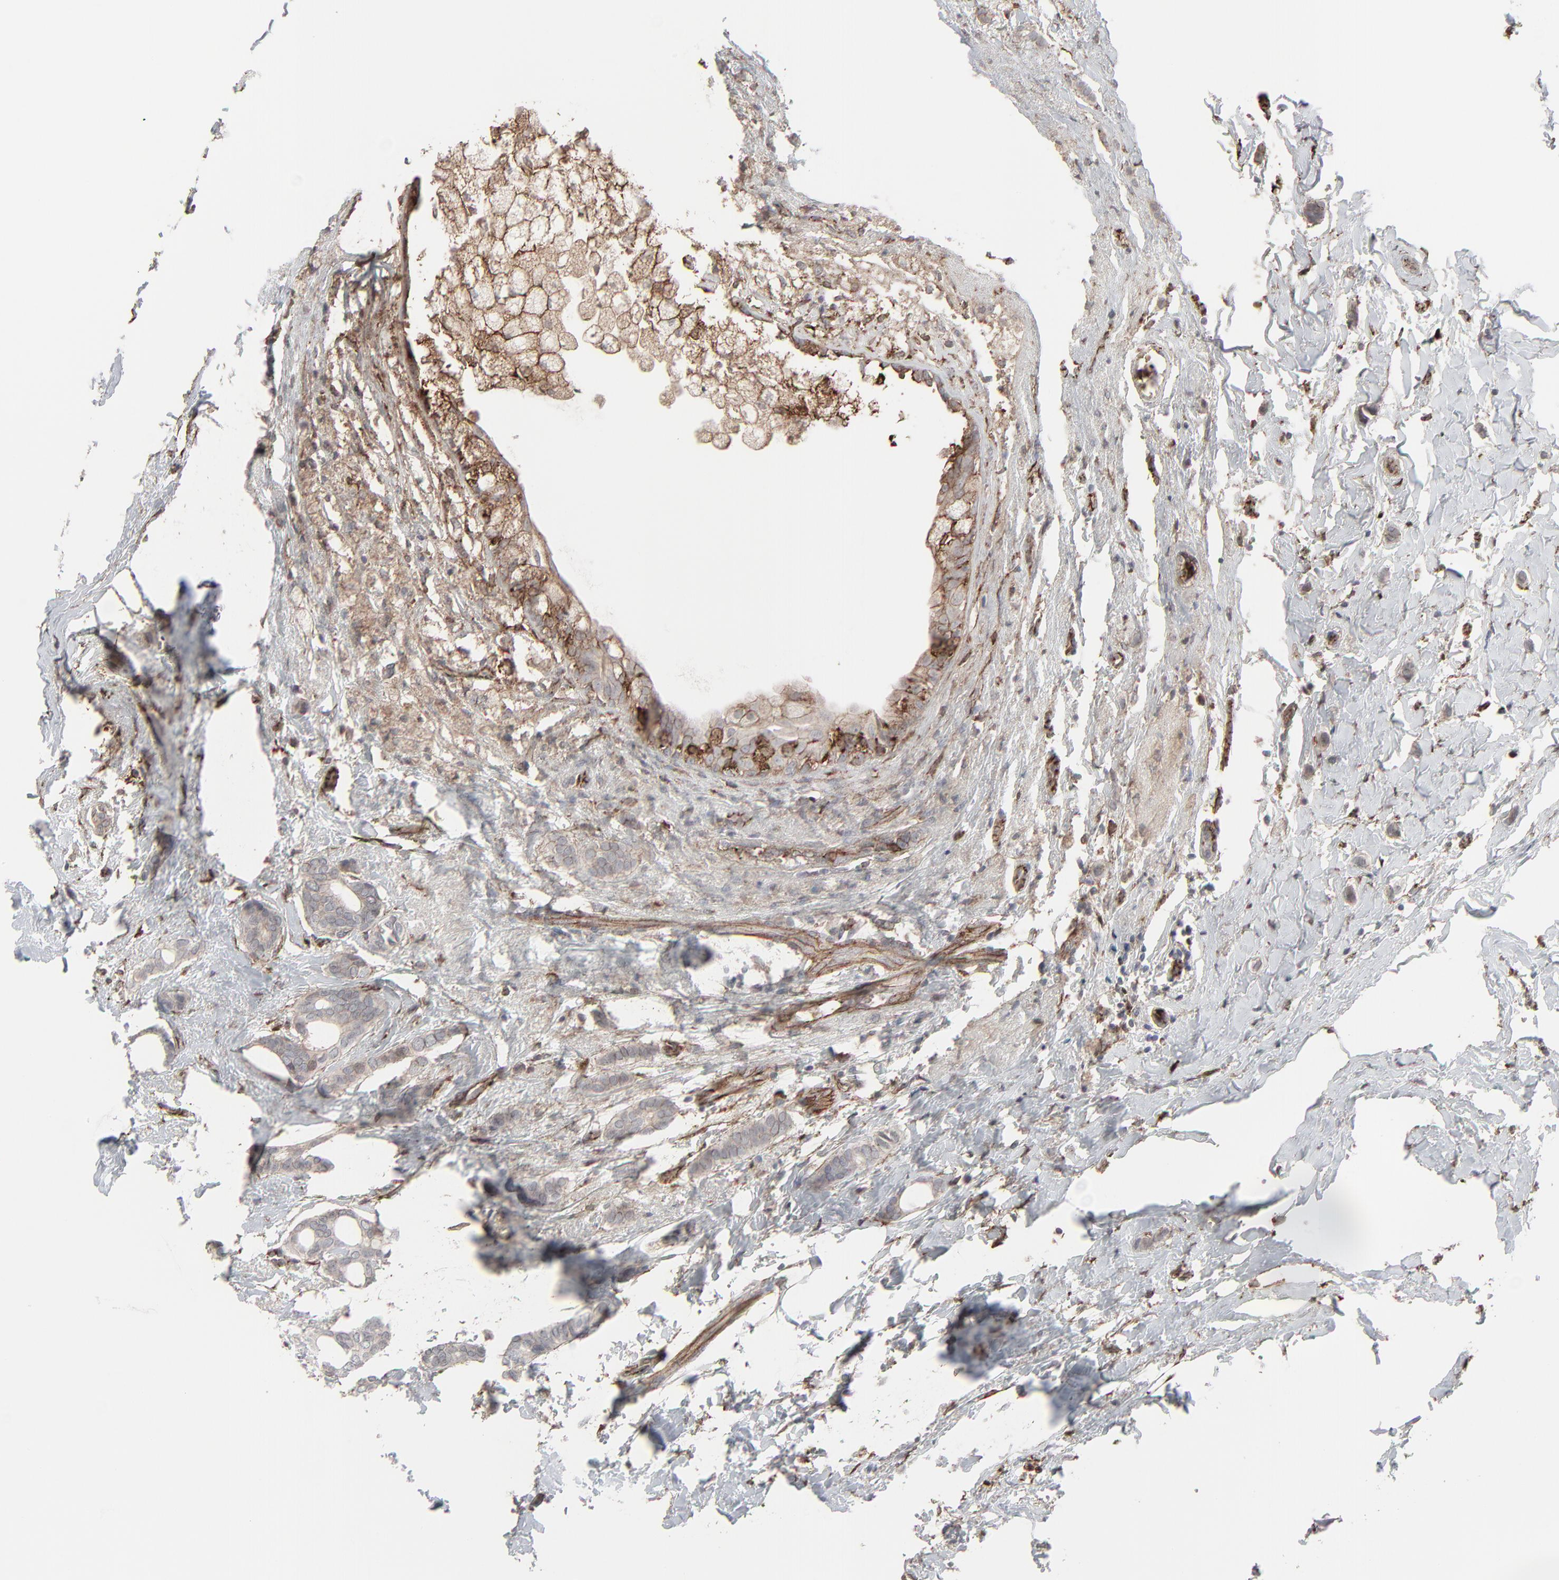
{"staining": {"intensity": "weak", "quantity": "25%-75%", "location": "cytoplasmic/membranous"}, "tissue": "breast cancer", "cell_type": "Tumor cells", "image_type": "cancer", "snomed": [{"axis": "morphology", "description": "Duct carcinoma"}, {"axis": "topography", "description": "Breast"}], "caption": "Breast invasive ductal carcinoma stained with a protein marker exhibits weak staining in tumor cells.", "gene": "CTNND1", "patient": {"sex": "female", "age": 54}}